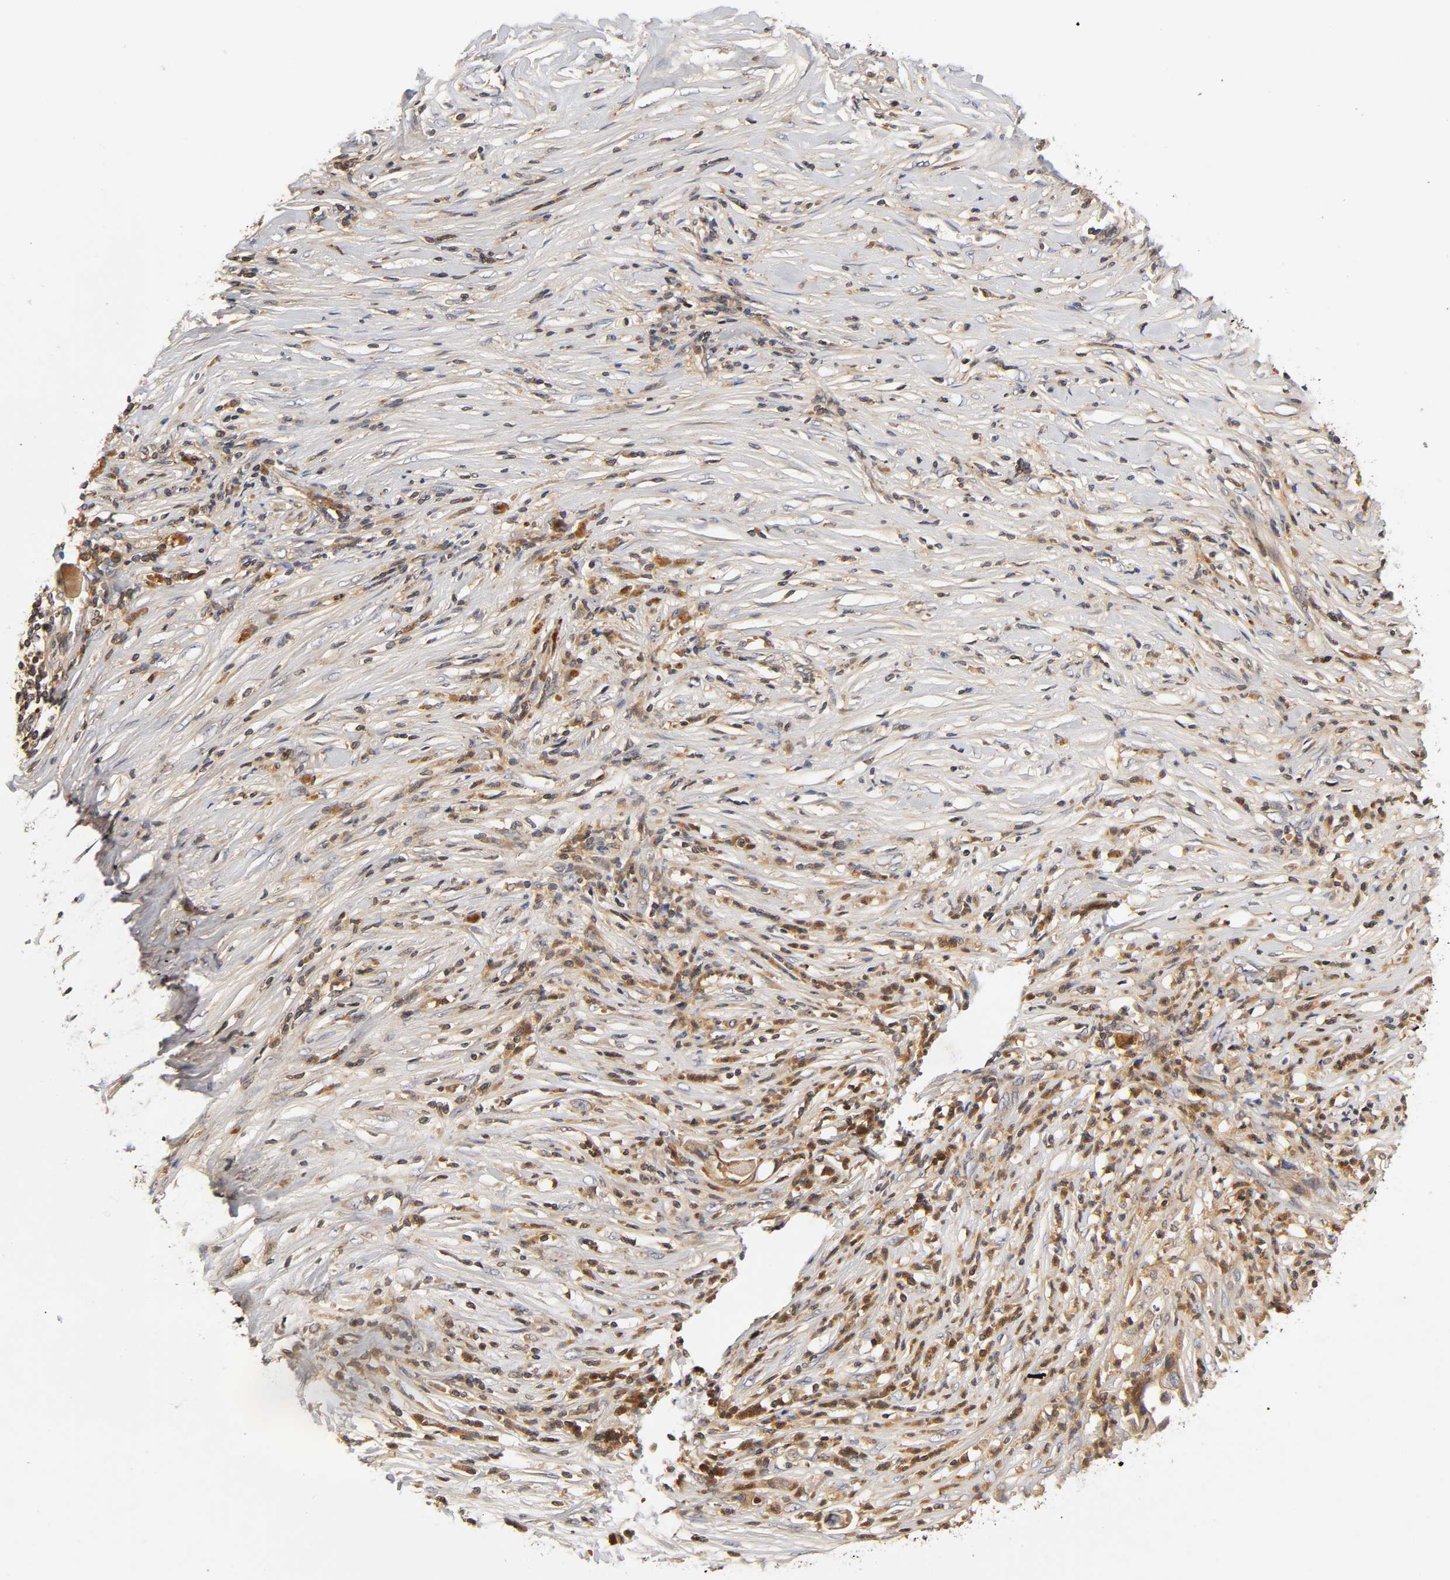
{"staining": {"intensity": "weak", "quantity": ">75%", "location": "cytoplasmic/membranous"}, "tissue": "pancreatic cancer", "cell_type": "Tumor cells", "image_type": "cancer", "snomed": [{"axis": "morphology", "description": "Adenocarcinoma, NOS"}, {"axis": "topography", "description": "Pancreas"}], "caption": "Adenocarcinoma (pancreatic) stained for a protein (brown) shows weak cytoplasmic/membranous positive expression in about >75% of tumor cells.", "gene": "RHOA", "patient": {"sex": "female", "age": 59}}